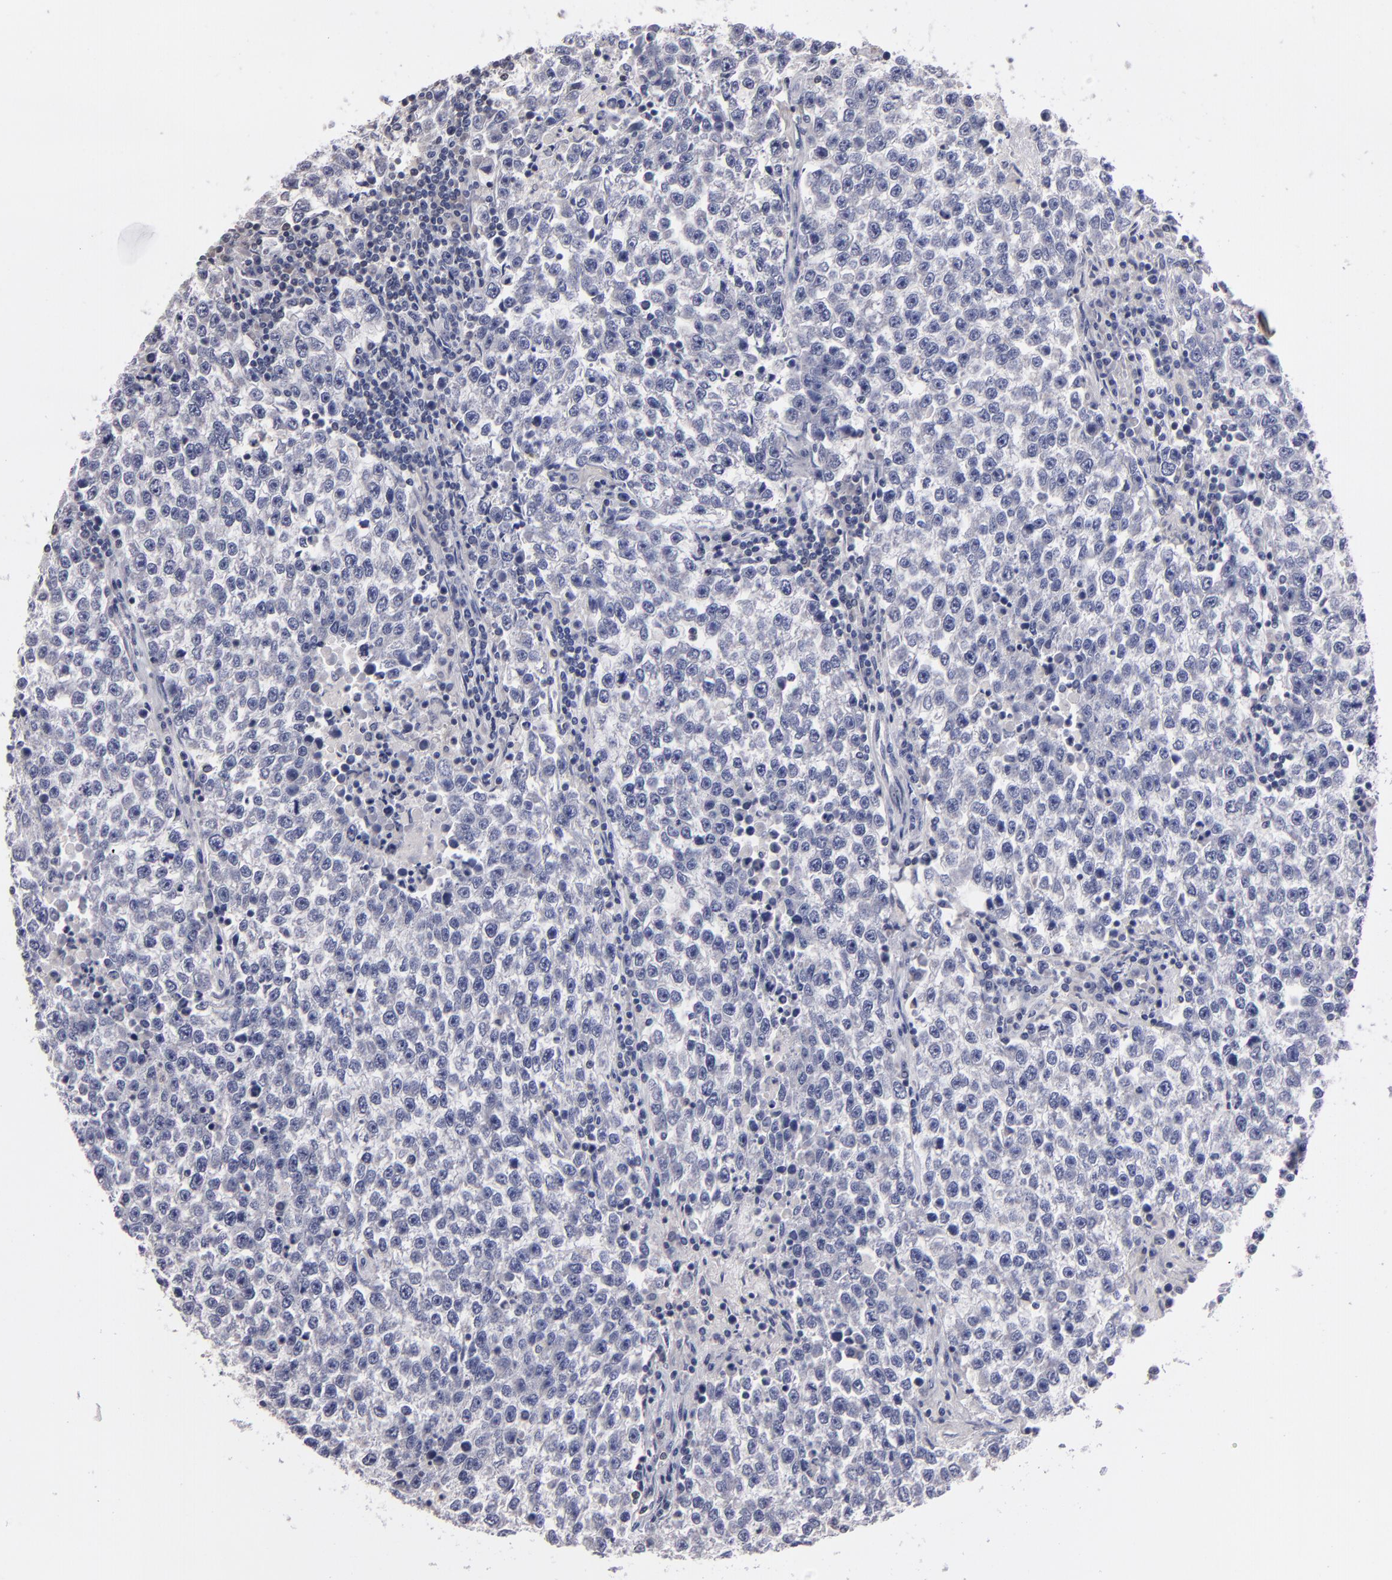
{"staining": {"intensity": "negative", "quantity": "none", "location": "none"}, "tissue": "testis cancer", "cell_type": "Tumor cells", "image_type": "cancer", "snomed": [{"axis": "morphology", "description": "Seminoma, NOS"}, {"axis": "topography", "description": "Testis"}], "caption": "The photomicrograph reveals no staining of tumor cells in seminoma (testis). Nuclei are stained in blue.", "gene": "S100A1", "patient": {"sex": "male", "age": 36}}